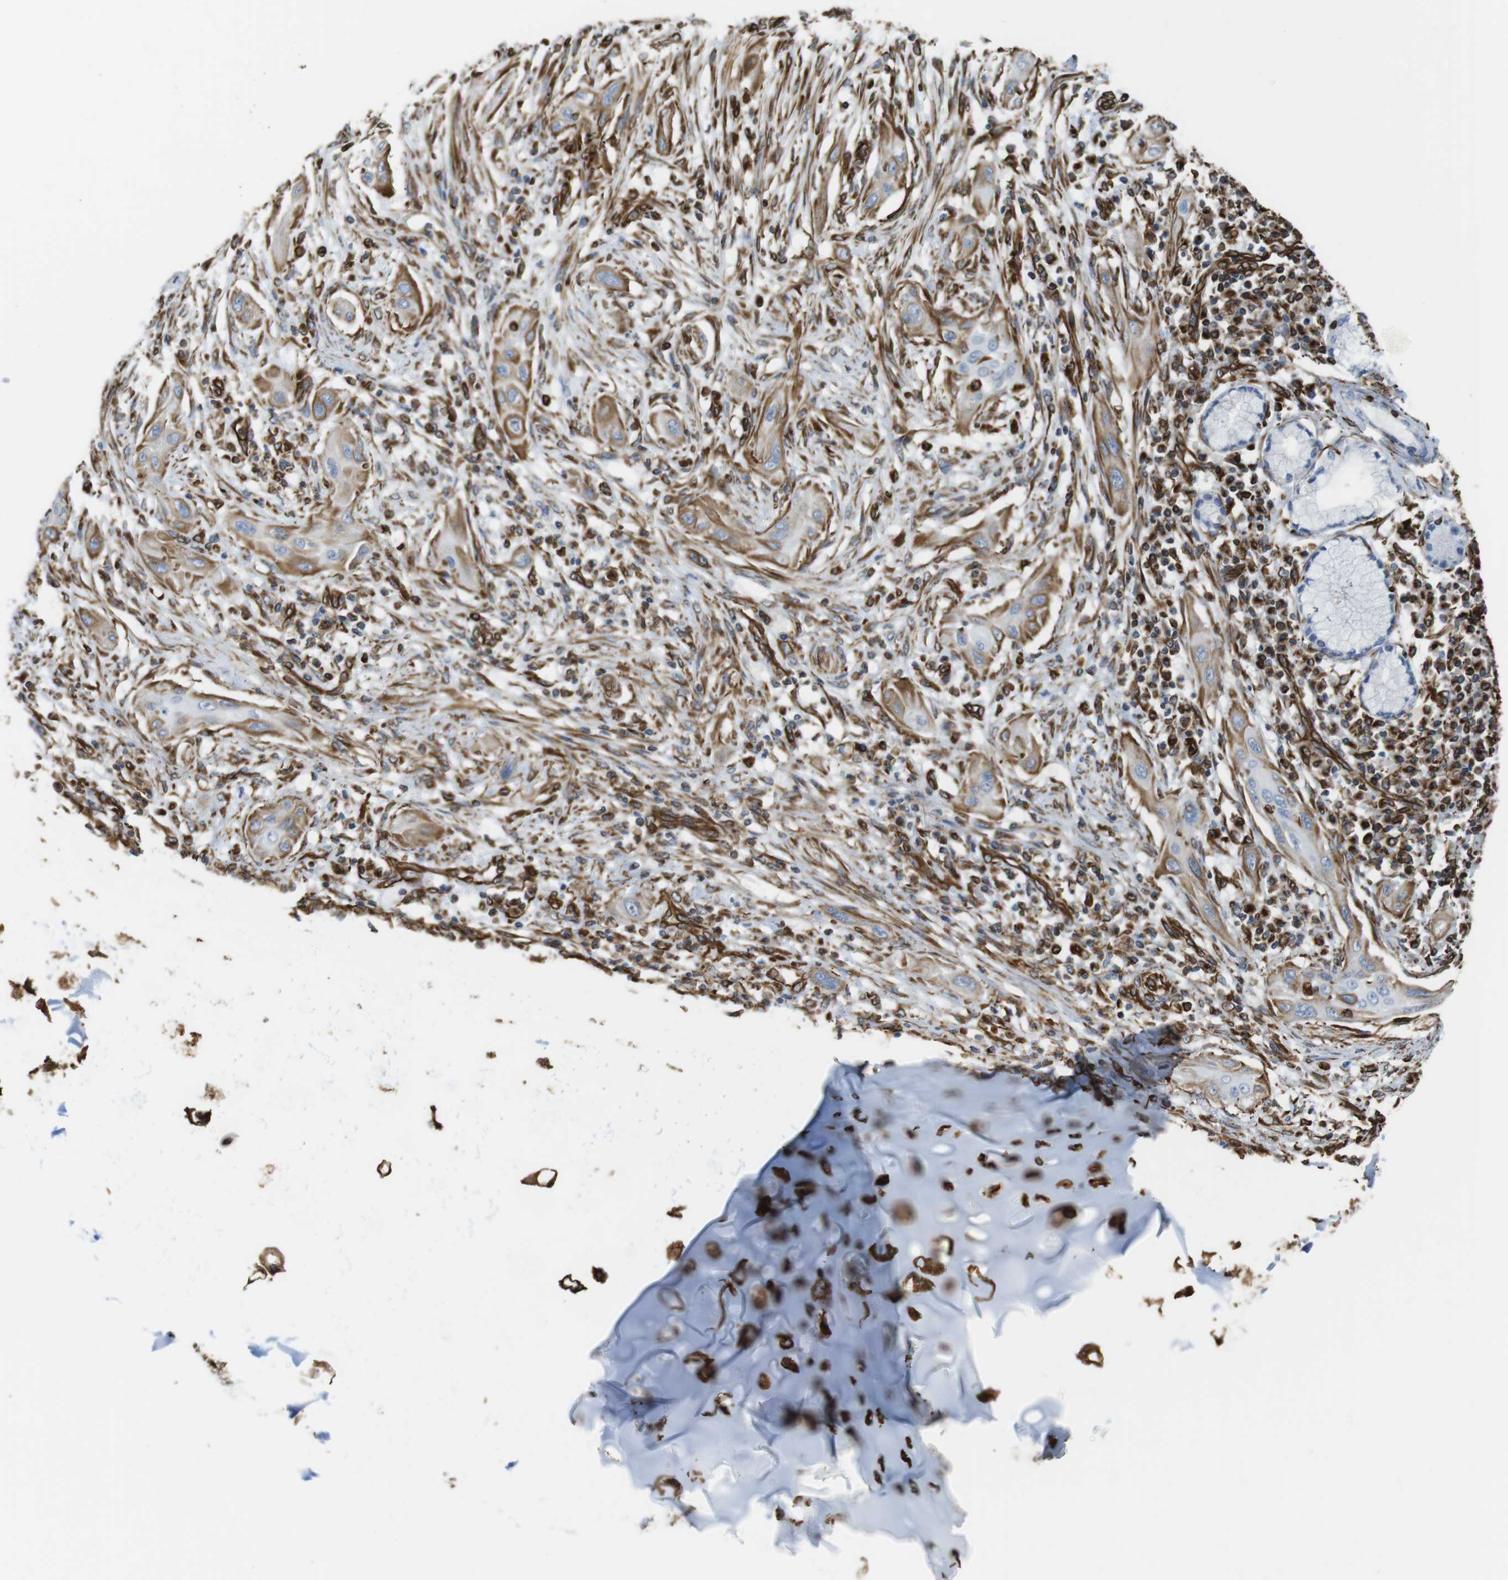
{"staining": {"intensity": "moderate", "quantity": ">75%", "location": "cytoplasmic/membranous"}, "tissue": "lung cancer", "cell_type": "Tumor cells", "image_type": "cancer", "snomed": [{"axis": "morphology", "description": "Squamous cell carcinoma, NOS"}, {"axis": "topography", "description": "Lung"}], "caption": "Tumor cells show medium levels of moderate cytoplasmic/membranous staining in approximately >75% of cells in human squamous cell carcinoma (lung). (IHC, brightfield microscopy, high magnification).", "gene": "RALGPS1", "patient": {"sex": "female", "age": 47}}